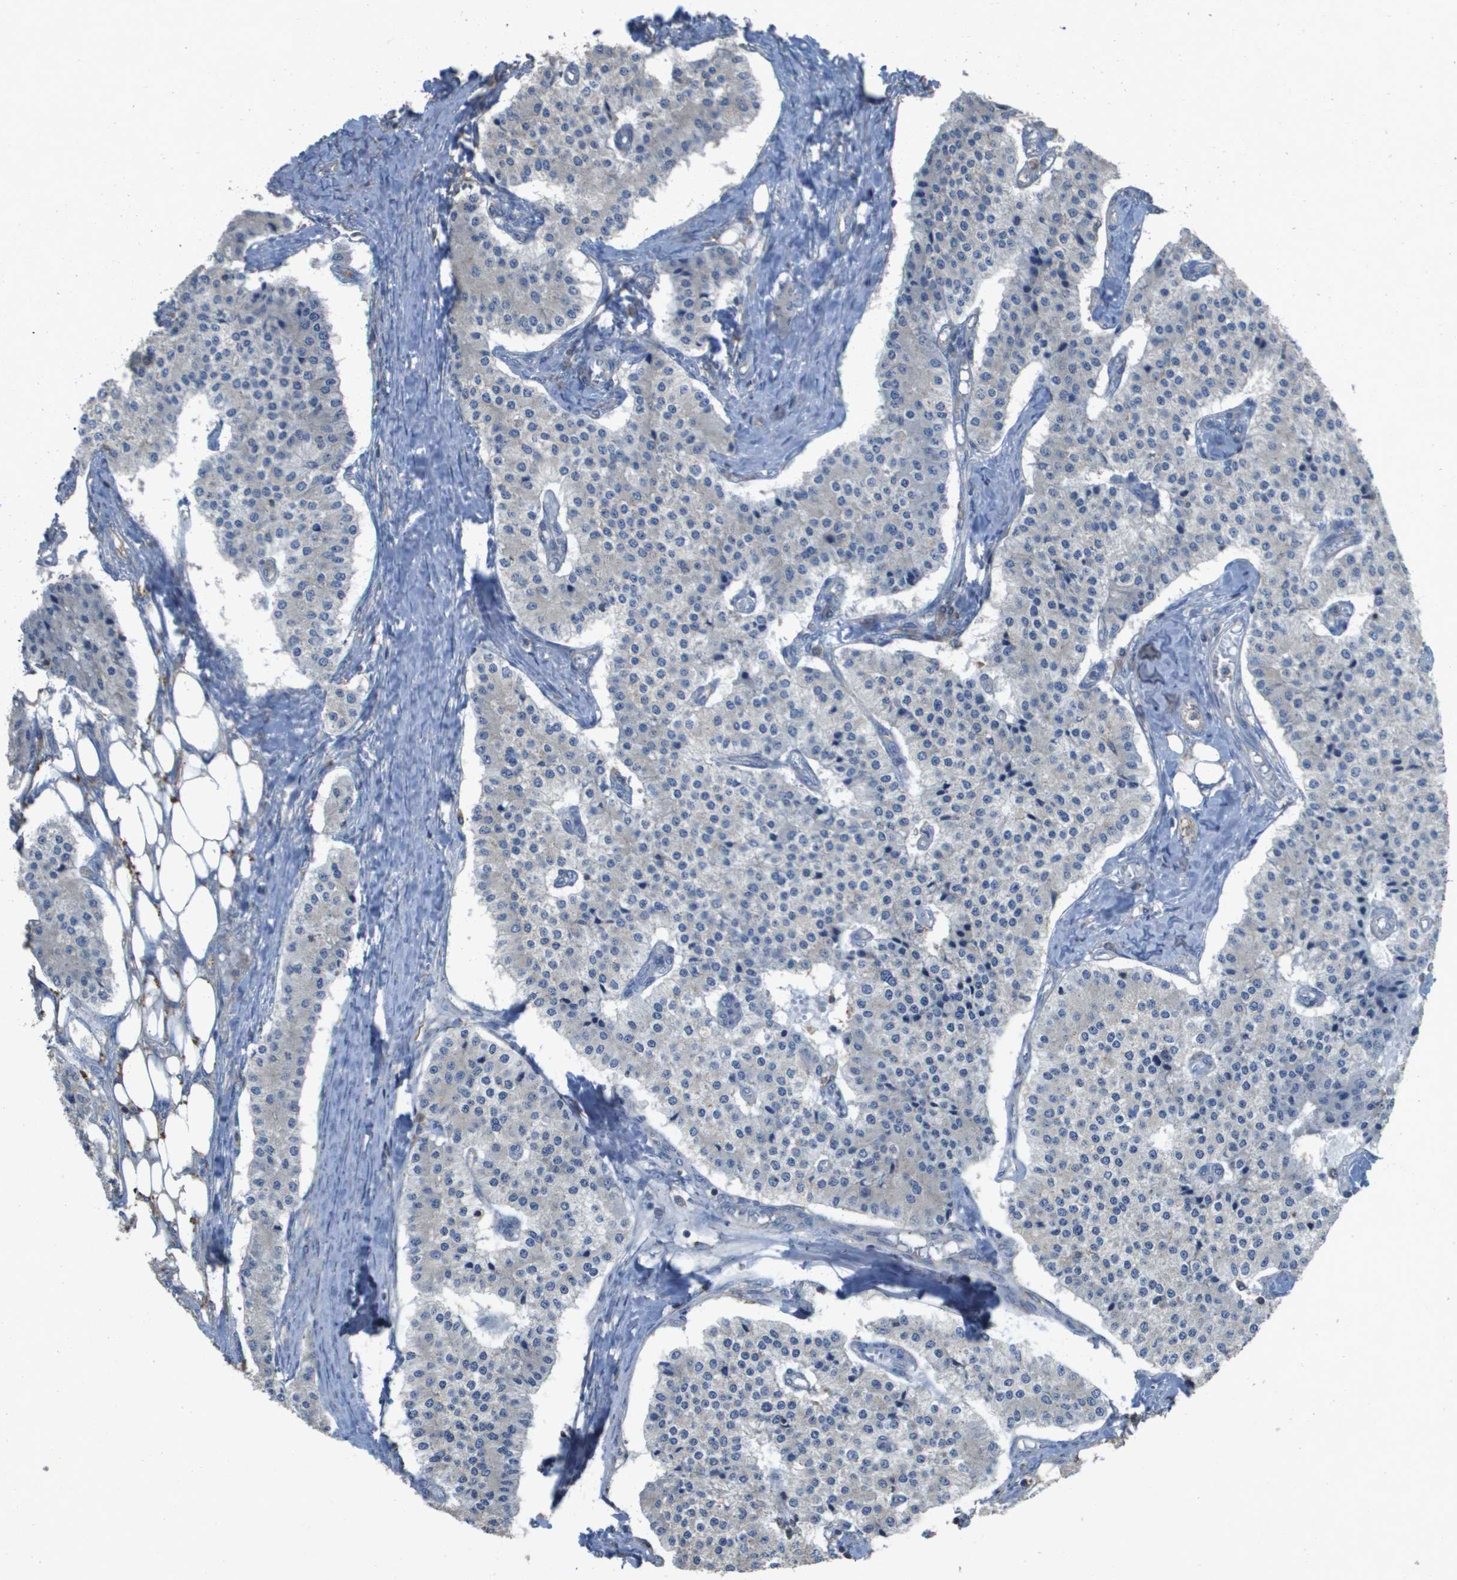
{"staining": {"intensity": "negative", "quantity": "none", "location": "none"}, "tissue": "carcinoid", "cell_type": "Tumor cells", "image_type": "cancer", "snomed": [{"axis": "morphology", "description": "Carcinoid, malignant, NOS"}, {"axis": "topography", "description": "Colon"}], "caption": "An immunohistochemistry (IHC) micrograph of carcinoid is shown. There is no staining in tumor cells of carcinoid. (DAB (3,3'-diaminobenzidine) immunohistochemistry (IHC), high magnification).", "gene": "CLCA4", "patient": {"sex": "female", "age": 52}}